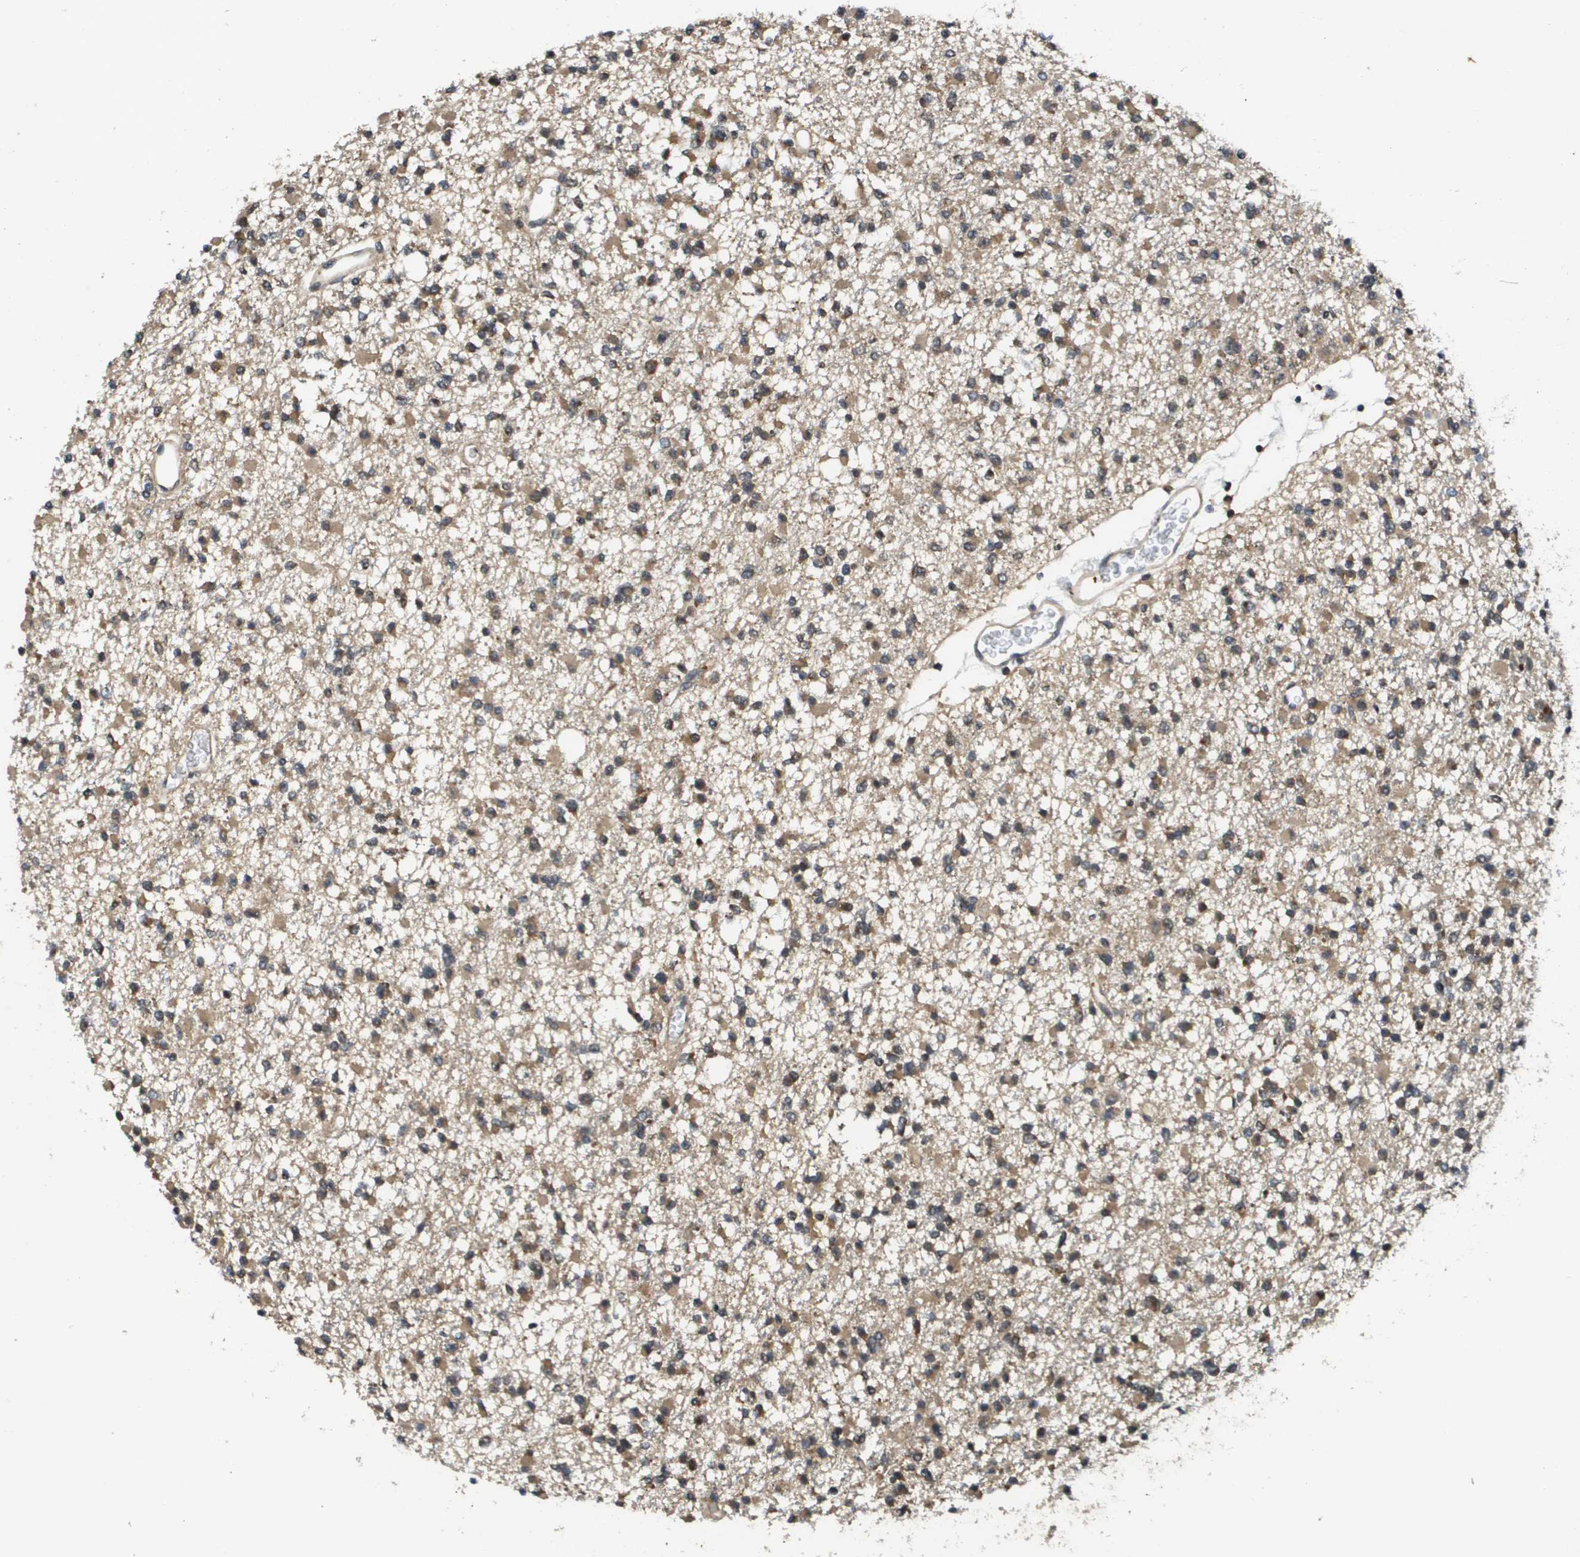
{"staining": {"intensity": "moderate", "quantity": ">75%", "location": "cytoplasmic/membranous"}, "tissue": "glioma", "cell_type": "Tumor cells", "image_type": "cancer", "snomed": [{"axis": "morphology", "description": "Glioma, malignant, Low grade"}, {"axis": "topography", "description": "Brain"}], "caption": "This photomicrograph demonstrates glioma stained with immunohistochemistry to label a protein in brown. The cytoplasmic/membranous of tumor cells show moderate positivity for the protein. Nuclei are counter-stained blue.", "gene": "RBM38", "patient": {"sex": "female", "age": 22}}